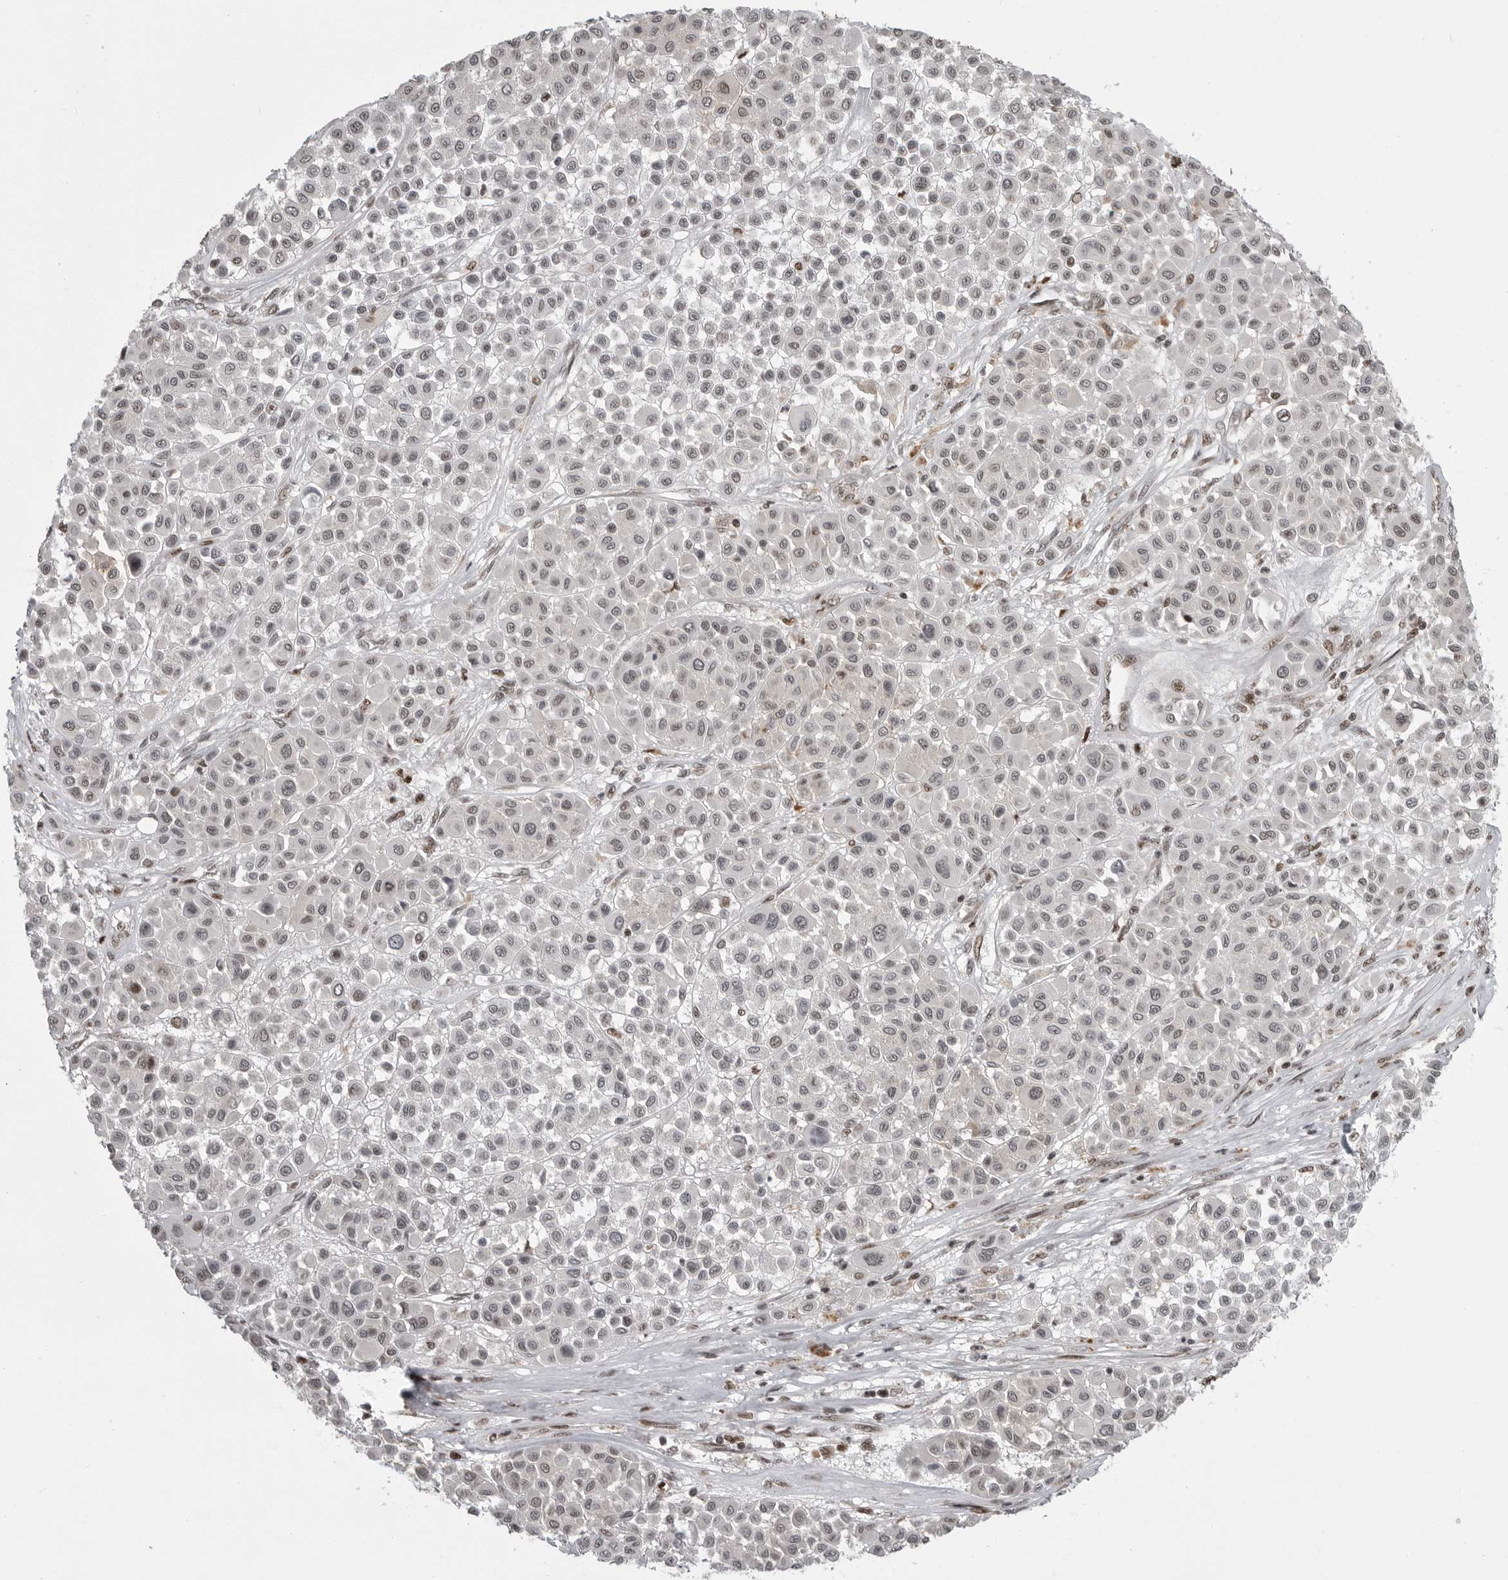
{"staining": {"intensity": "weak", "quantity": "25%-75%", "location": "nuclear"}, "tissue": "melanoma", "cell_type": "Tumor cells", "image_type": "cancer", "snomed": [{"axis": "morphology", "description": "Malignant melanoma, Metastatic site"}, {"axis": "topography", "description": "Soft tissue"}], "caption": "Immunohistochemical staining of malignant melanoma (metastatic site) exhibits weak nuclear protein staining in about 25%-75% of tumor cells.", "gene": "YAF2", "patient": {"sex": "male", "age": 41}}